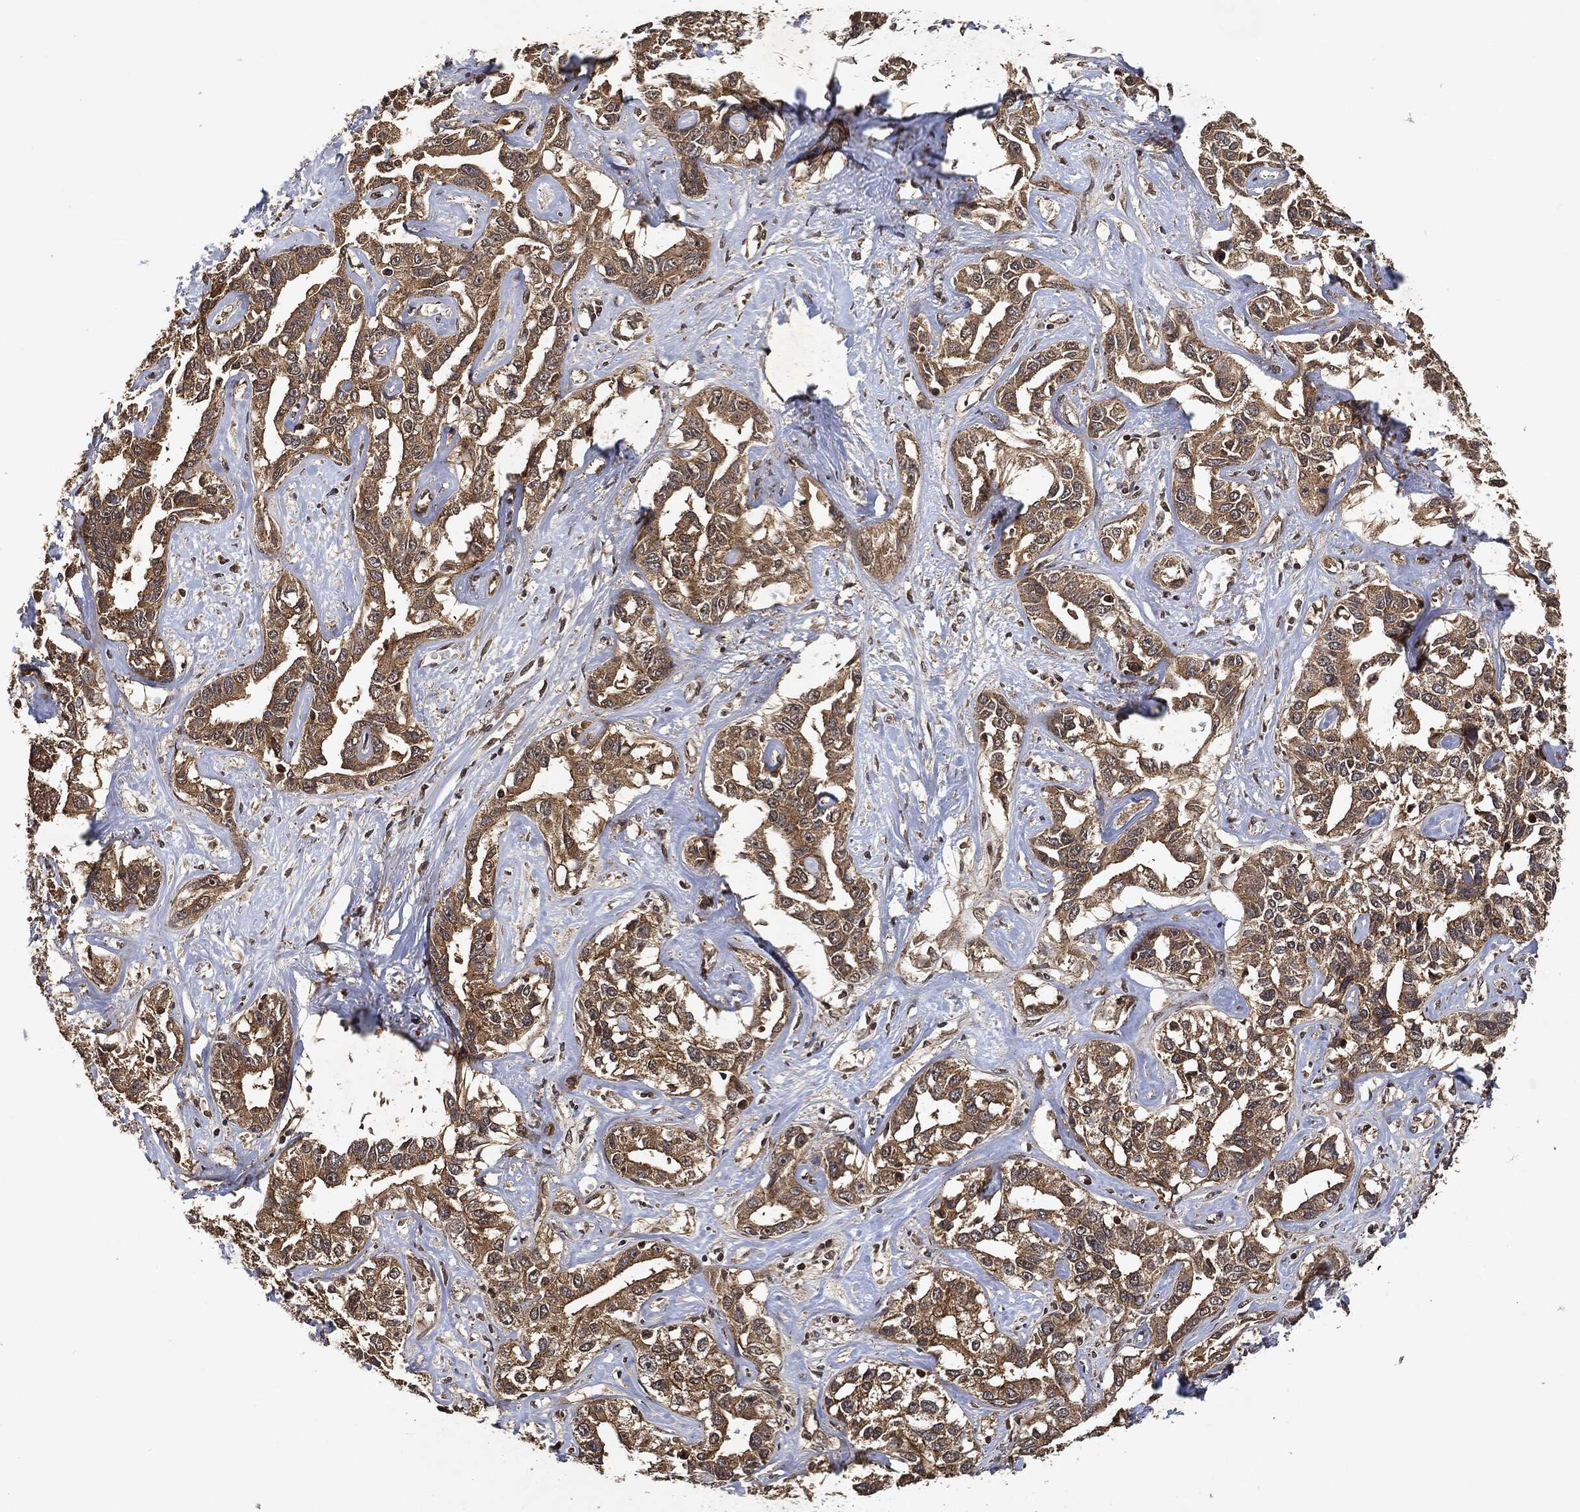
{"staining": {"intensity": "moderate", "quantity": ">75%", "location": "cytoplasmic/membranous"}, "tissue": "liver cancer", "cell_type": "Tumor cells", "image_type": "cancer", "snomed": [{"axis": "morphology", "description": "Cholangiocarcinoma"}, {"axis": "topography", "description": "Liver"}], "caption": "Protein expression analysis of cholangiocarcinoma (liver) exhibits moderate cytoplasmic/membranous positivity in about >75% of tumor cells.", "gene": "ZNF226", "patient": {"sex": "male", "age": 59}}